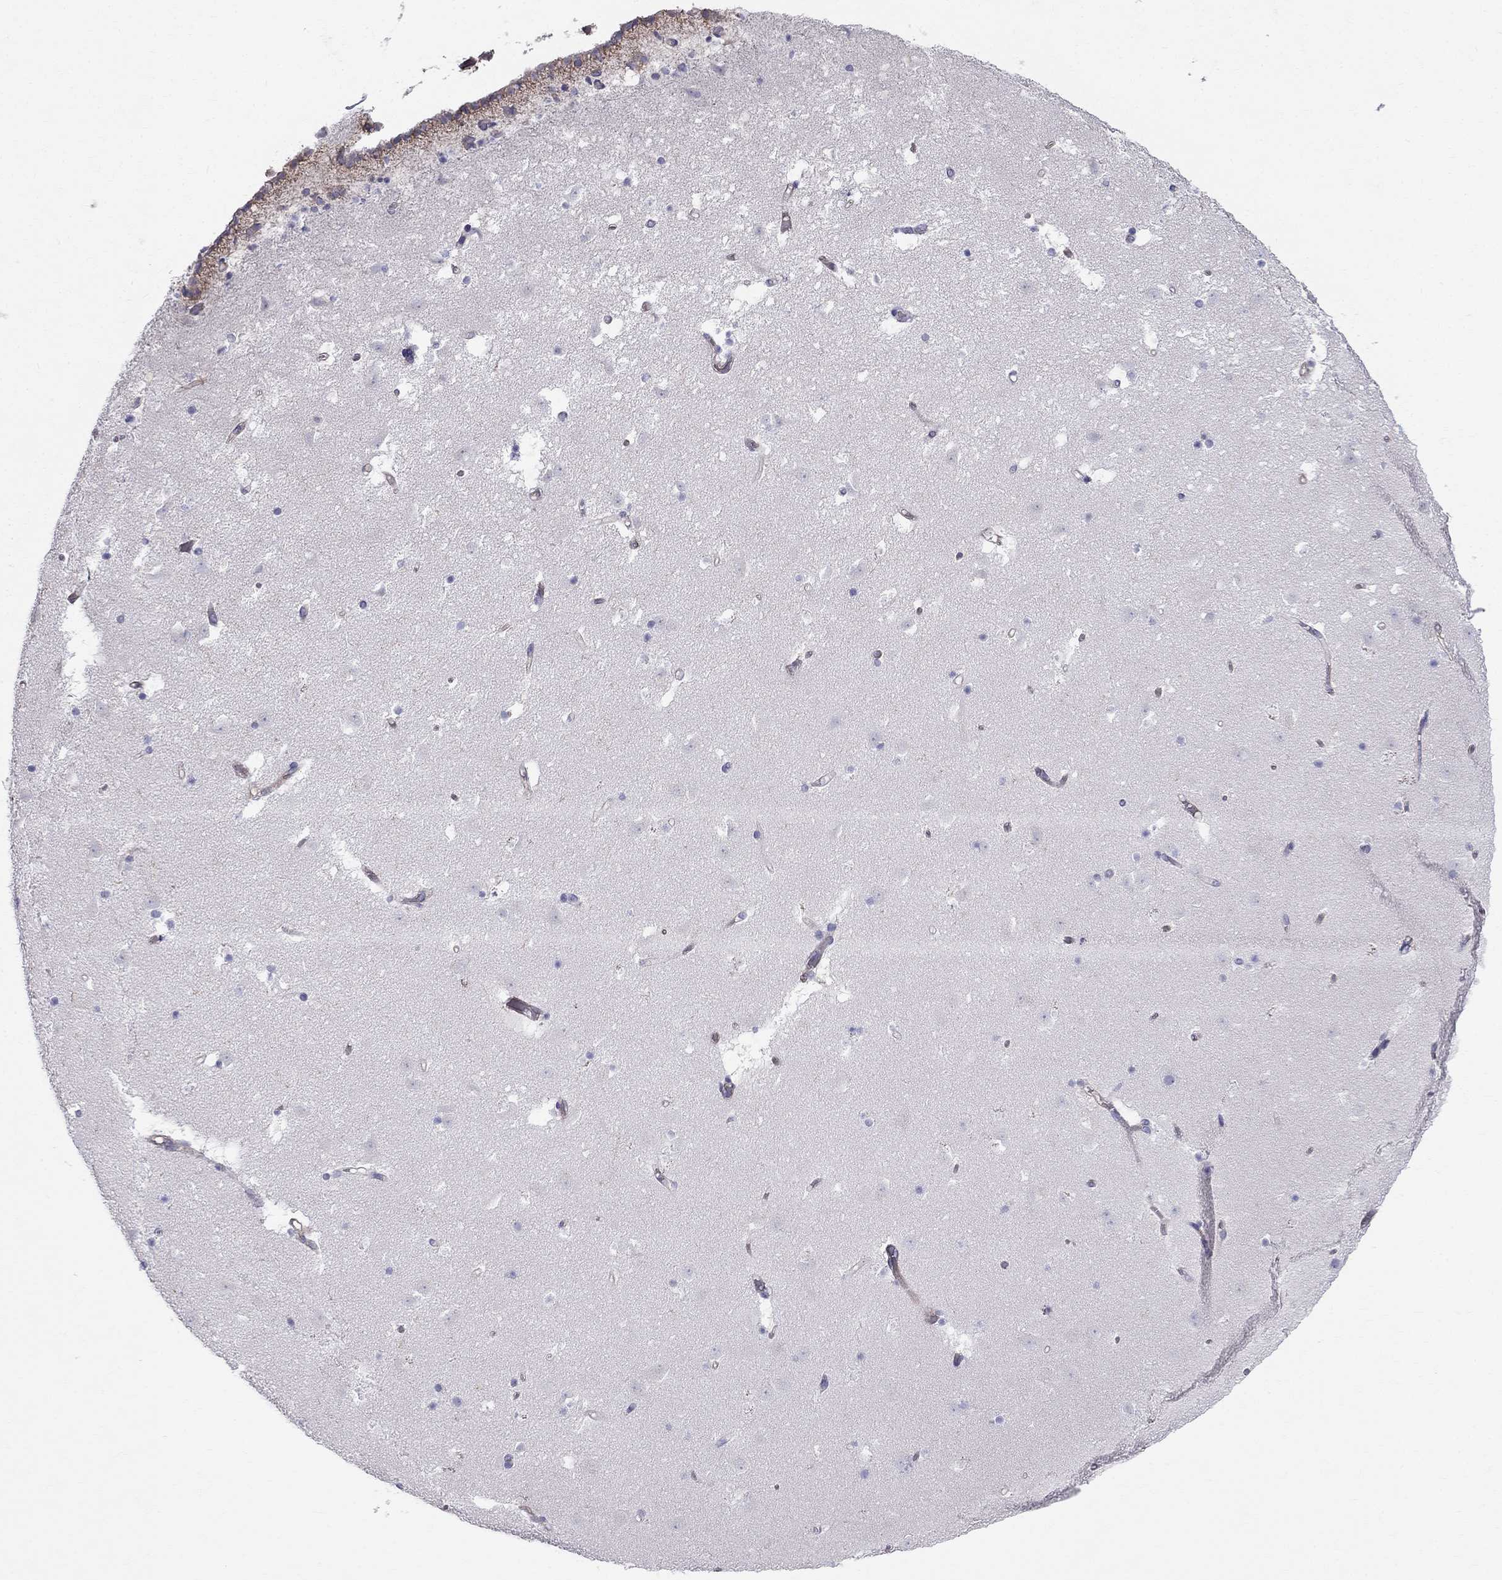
{"staining": {"intensity": "negative", "quantity": "none", "location": "none"}, "tissue": "caudate", "cell_type": "Glial cells", "image_type": "normal", "snomed": [{"axis": "morphology", "description": "Normal tissue, NOS"}, {"axis": "topography", "description": "Lateral ventricle wall"}], "caption": "Protein analysis of normal caudate shows no significant expression in glial cells.", "gene": "ENOX1", "patient": {"sex": "female", "age": 42}}